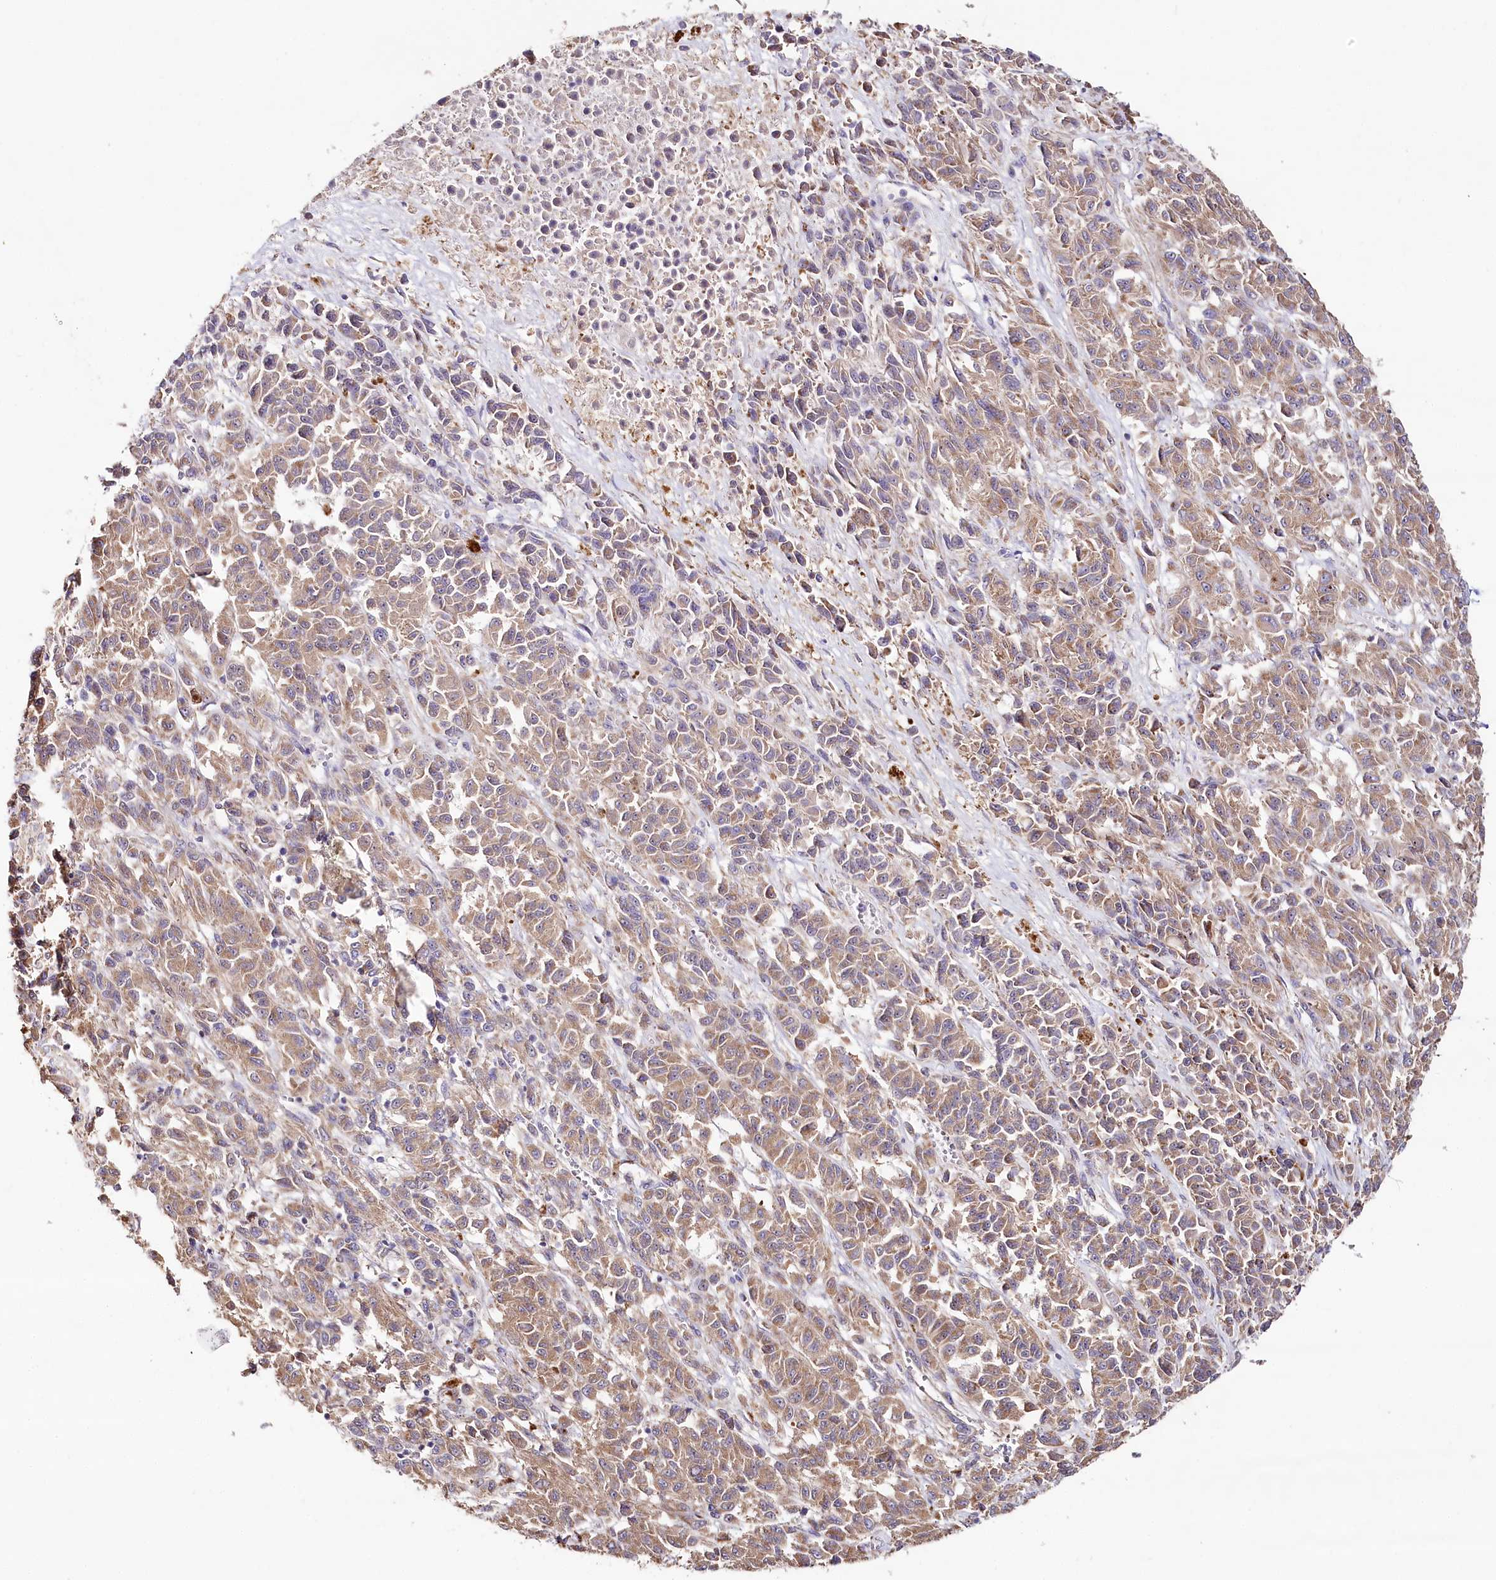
{"staining": {"intensity": "moderate", "quantity": ">75%", "location": "cytoplasmic/membranous"}, "tissue": "melanoma", "cell_type": "Tumor cells", "image_type": "cancer", "snomed": [{"axis": "morphology", "description": "Malignant melanoma, Metastatic site"}, {"axis": "topography", "description": "Lung"}], "caption": "The photomicrograph displays immunohistochemical staining of malignant melanoma (metastatic site). There is moderate cytoplasmic/membranous staining is present in approximately >75% of tumor cells.", "gene": "DMXL1", "patient": {"sex": "male", "age": 64}}